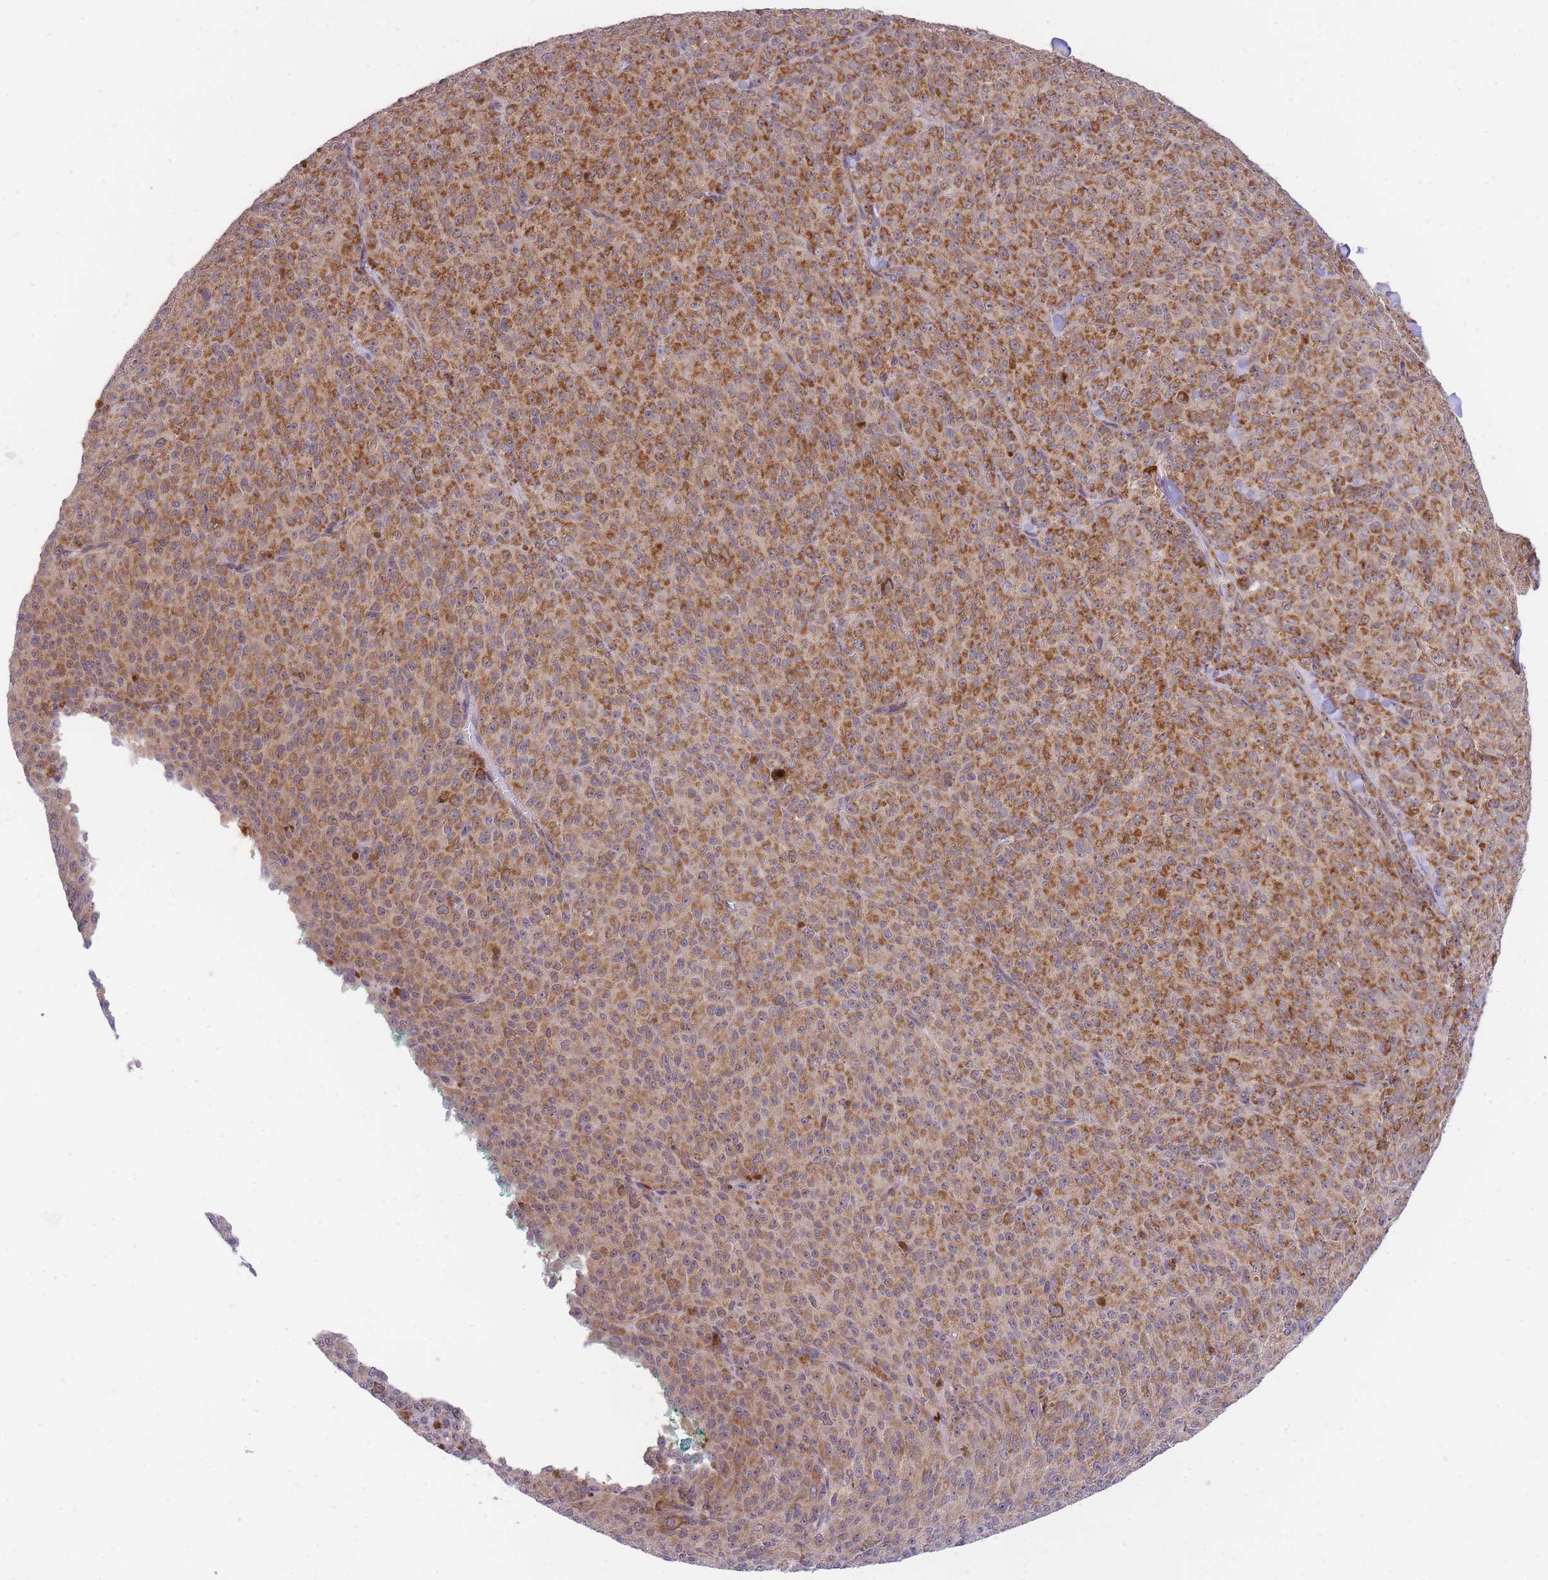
{"staining": {"intensity": "moderate", "quantity": ">75%", "location": "cytoplasmic/membranous"}, "tissue": "melanoma", "cell_type": "Tumor cells", "image_type": "cancer", "snomed": [{"axis": "morphology", "description": "Malignant melanoma, NOS"}, {"axis": "topography", "description": "Skin"}], "caption": "An image of human malignant melanoma stained for a protein demonstrates moderate cytoplasmic/membranous brown staining in tumor cells. The staining was performed using DAB (3,3'-diaminobenzidine) to visualize the protein expression in brown, while the nuclei were stained in blue with hematoxylin (Magnification: 20x).", "gene": "EXOSC8", "patient": {"sex": "female", "age": 52}}